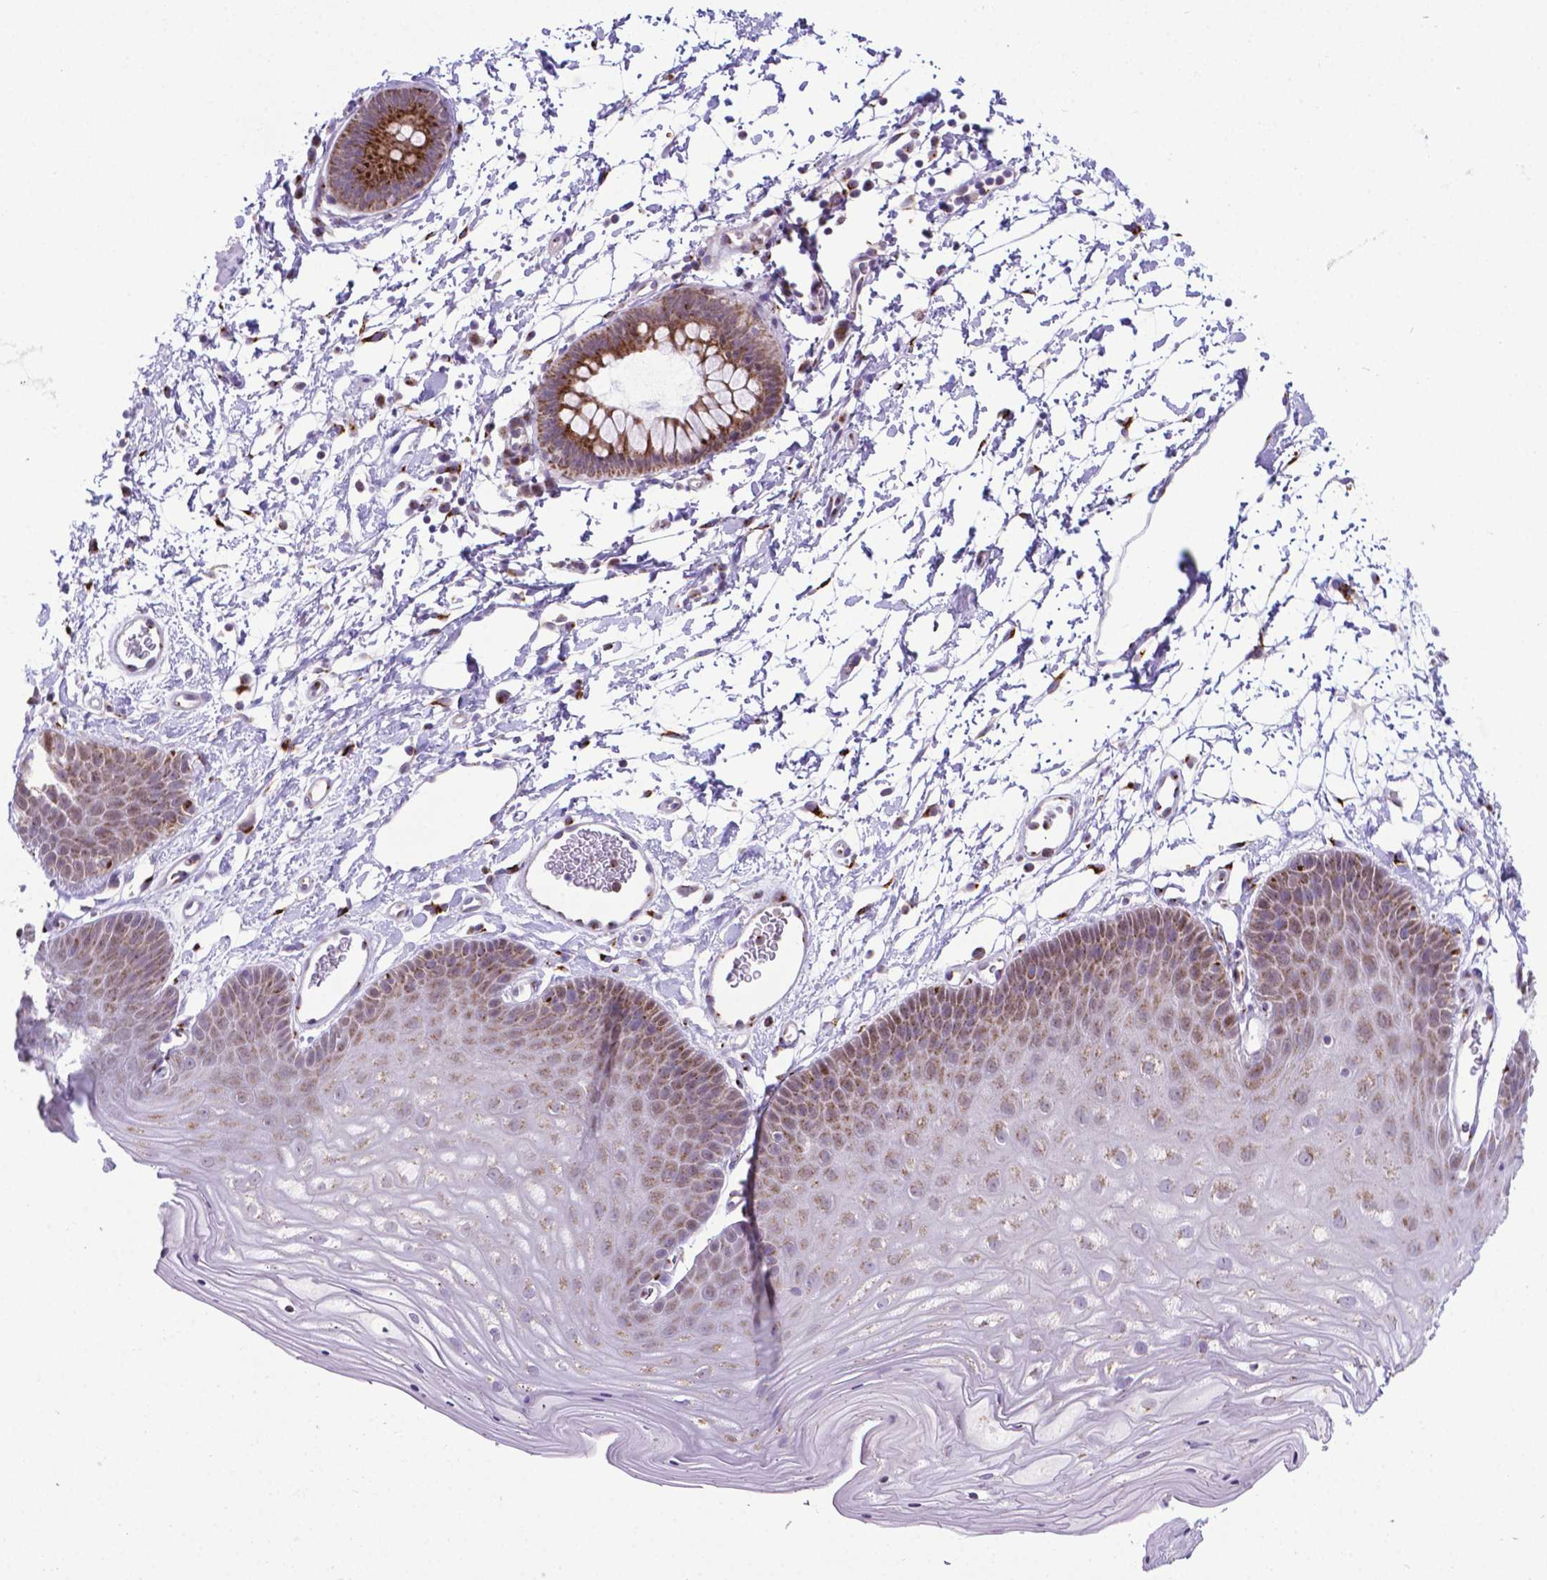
{"staining": {"intensity": "moderate", "quantity": "<25%", "location": "nuclear"}, "tissue": "skin", "cell_type": "Epidermal cells", "image_type": "normal", "snomed": [{"axis": "morphology", "description": "Normal tissue, NOS"}, {"axis": "topography", "description": "Anal"}], "caption": "The immunohistochemical stain shows moderate nuclear positivity in epidermal cells of unremarkable skin.", "gene": "MRPL10", "patient": {"sex": "male", "age": 53}}